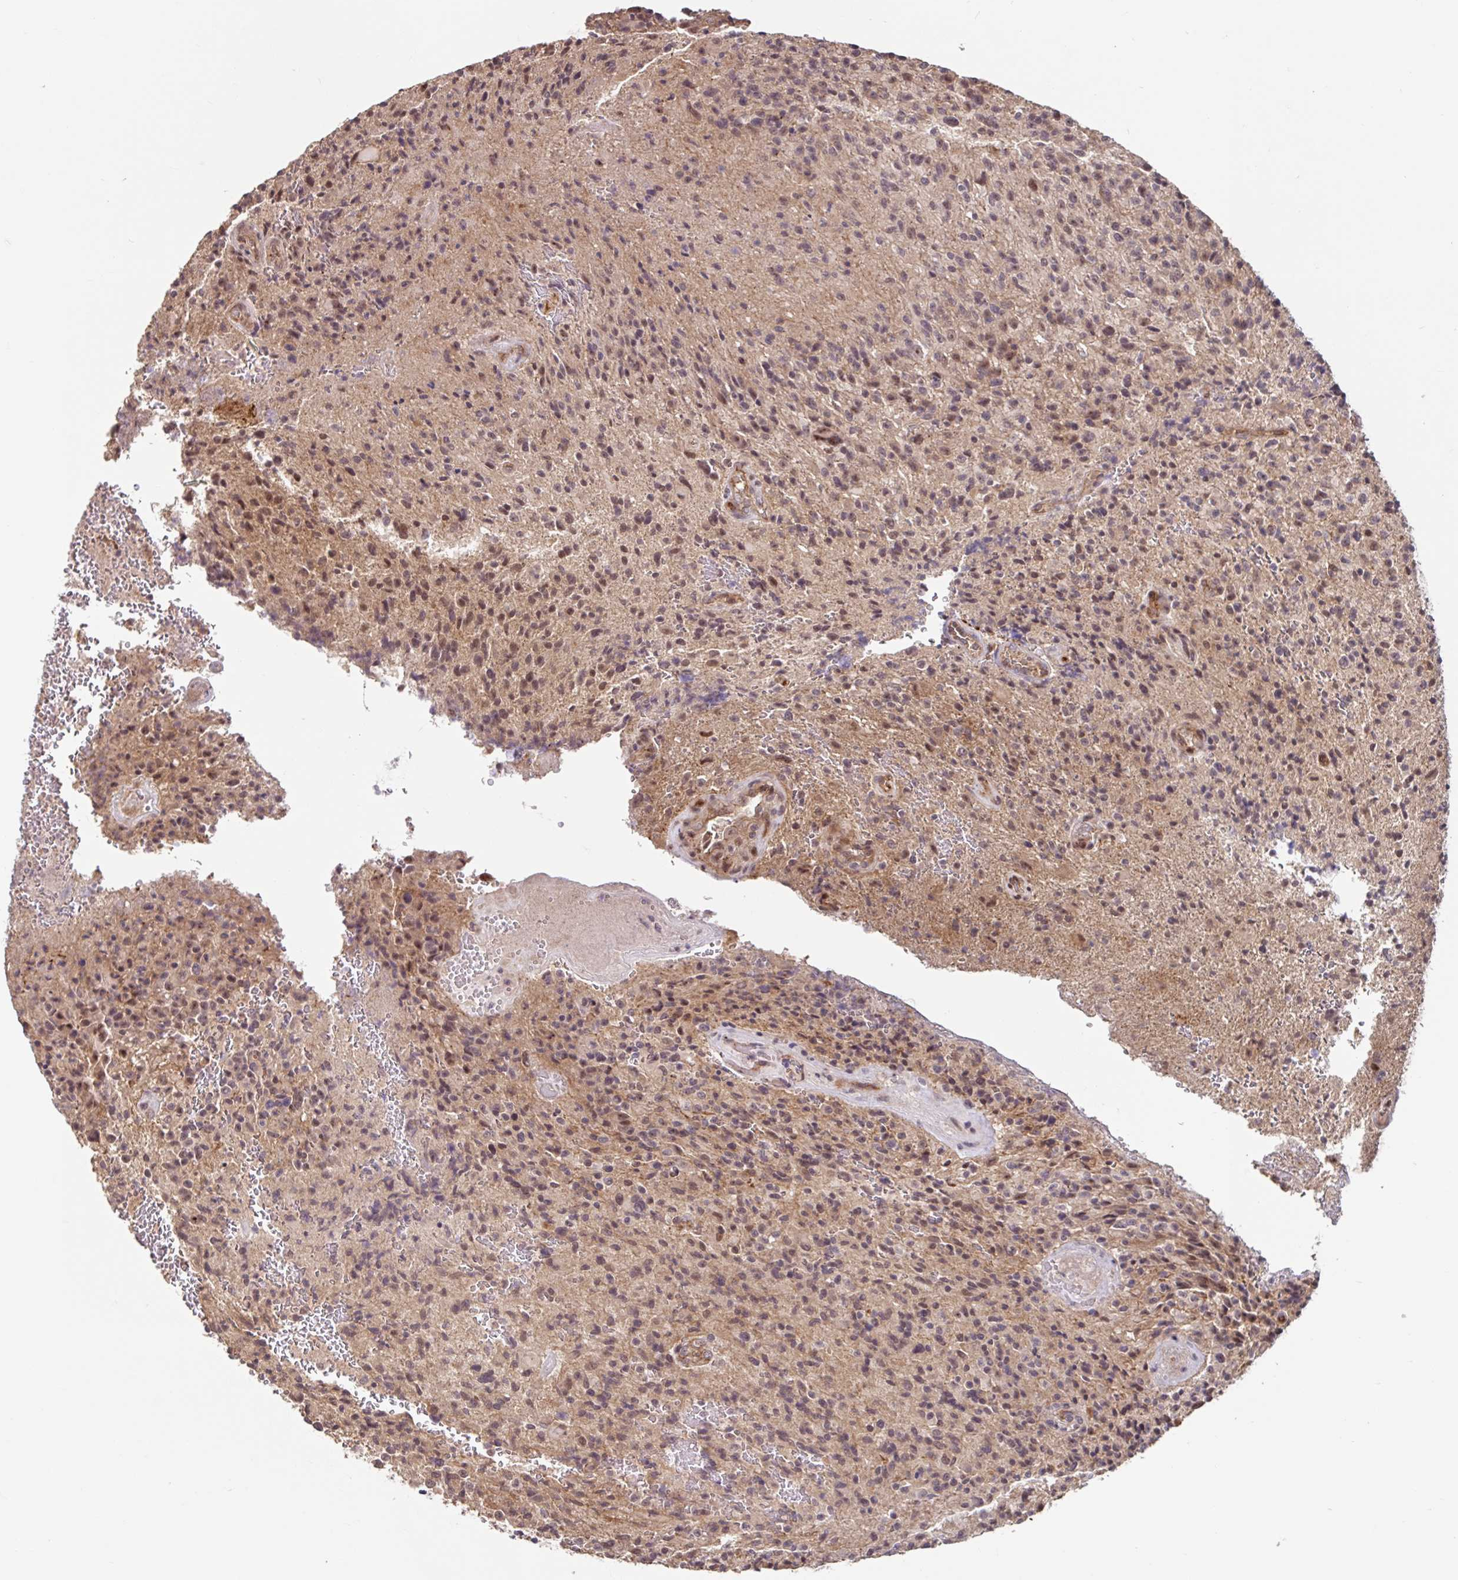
{"staining": {"intensity": "weak", "quantity": "25%-75%", "location": "nuclear"}, "tissue": "glioma", "cell_type": "Tumor cells", "image_type": "cancer", "snomed": [{"axis": "morphology", "description": "Normal tissue, NOS"}, {"axis": "morphology", "description": "Glioma, malignant, High grade"}, {"axis": "topography", "description": "Cerebral cortex"}], "caption": "This is an image of immunohistochemistry staining of glioma, which shows weak expression in the nuclear of tumor cells.", "gene": "STYXL1", "patient": {"sex": "male", "age": 56}}